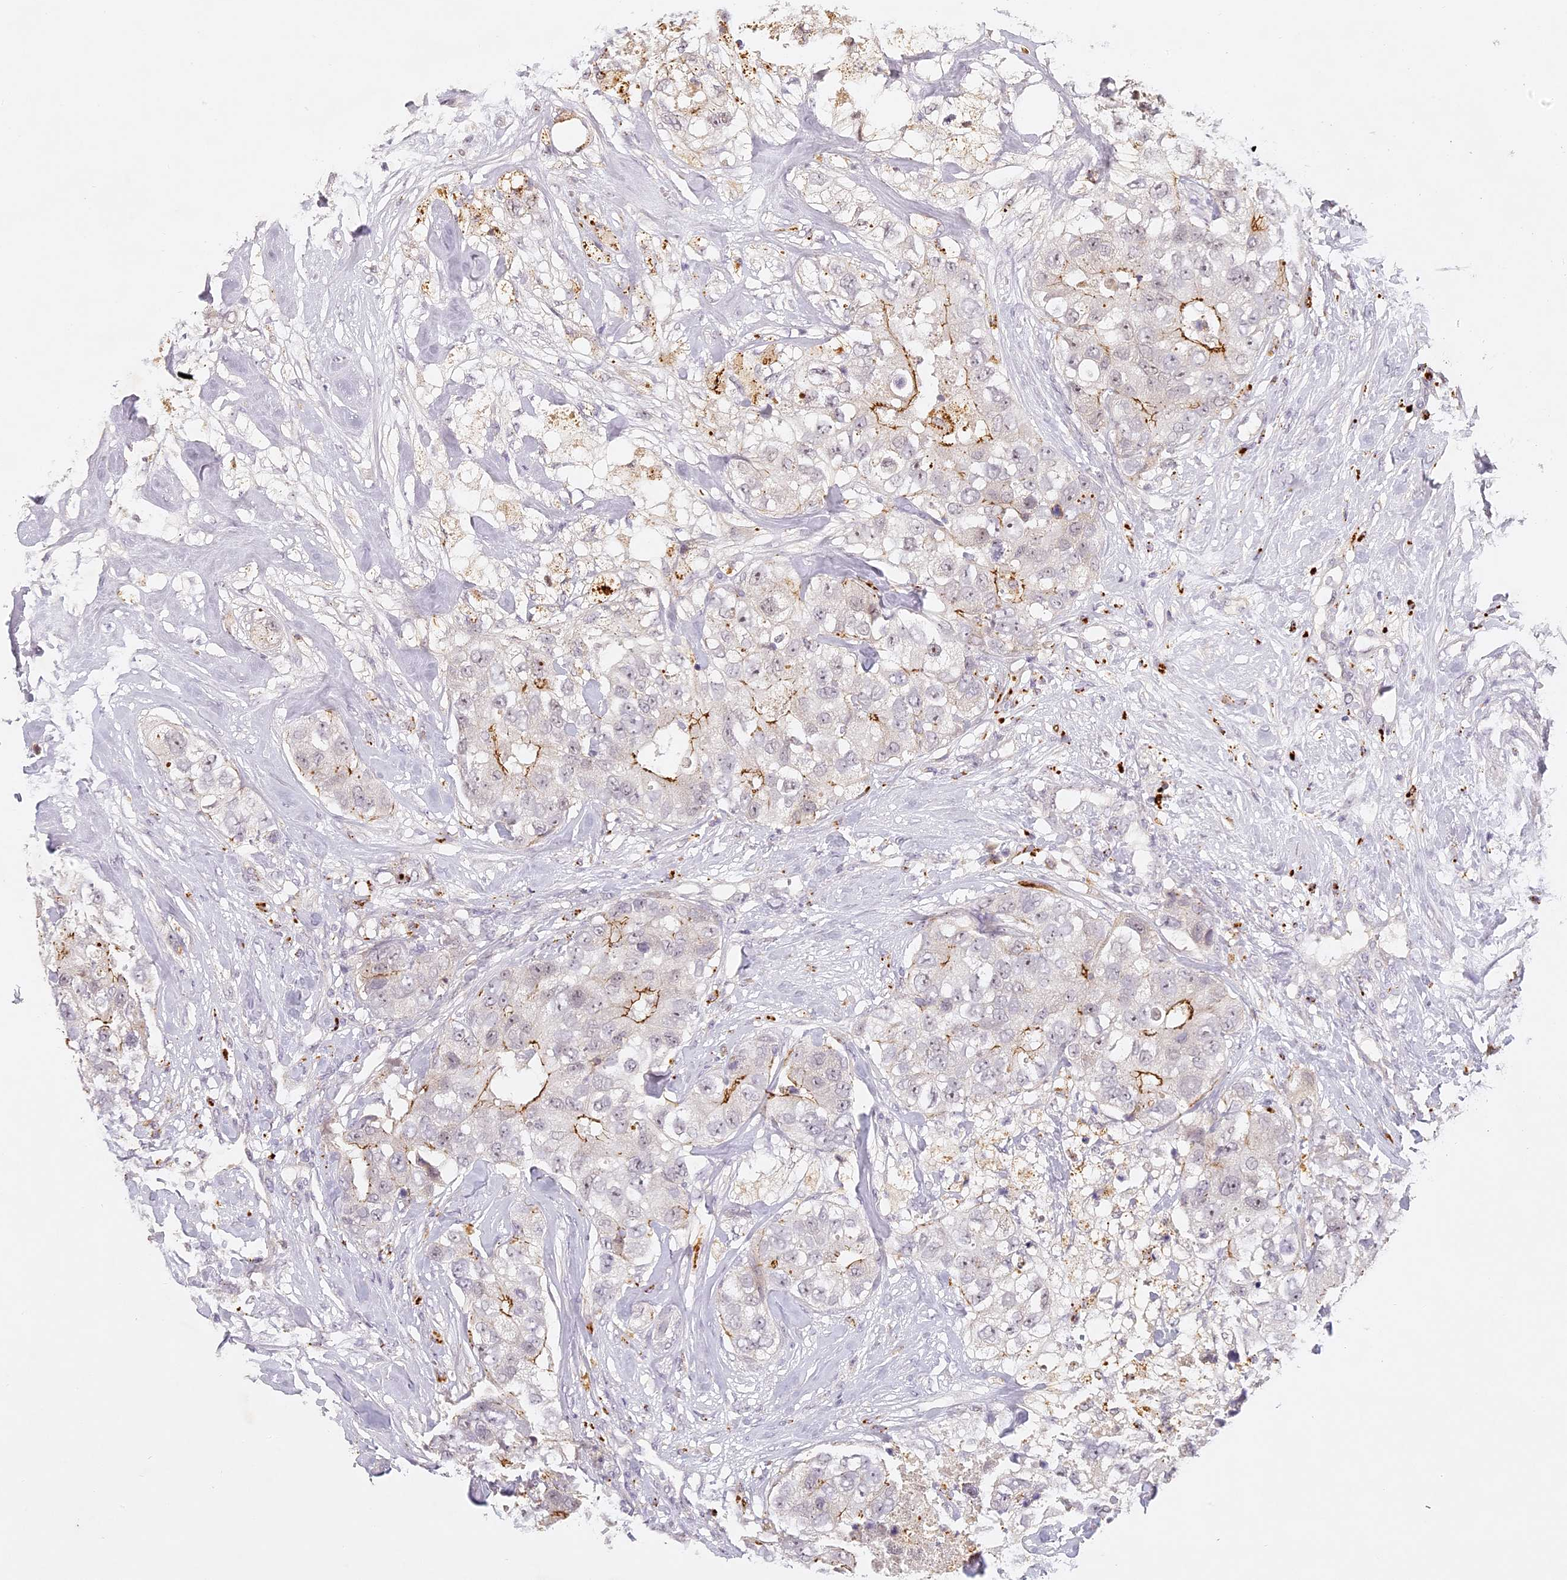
{"staining": {"intensity": "strong", "quantity": "<25%", "location": "cytoplasmic/membranous"}, "tissue": "breast cancer", "cell_type": "Tumor cells", "image_type": "cancer", "snomed": [{"axis": "morphology", "description": "Duct carcinoma"}, {"axis": "topography", "description": "Breast"}], "caption": "DAB (3,3'-diaminobenzidine) immunohistochemical staining of human breast cancer (infiltrating ductal carcinoma) exhibits strong cytoplasmic/membranous protein staining in about <25% of tumor cells.", "gene": "ELL3", "patient": {"sex": "female", "age": 62}}